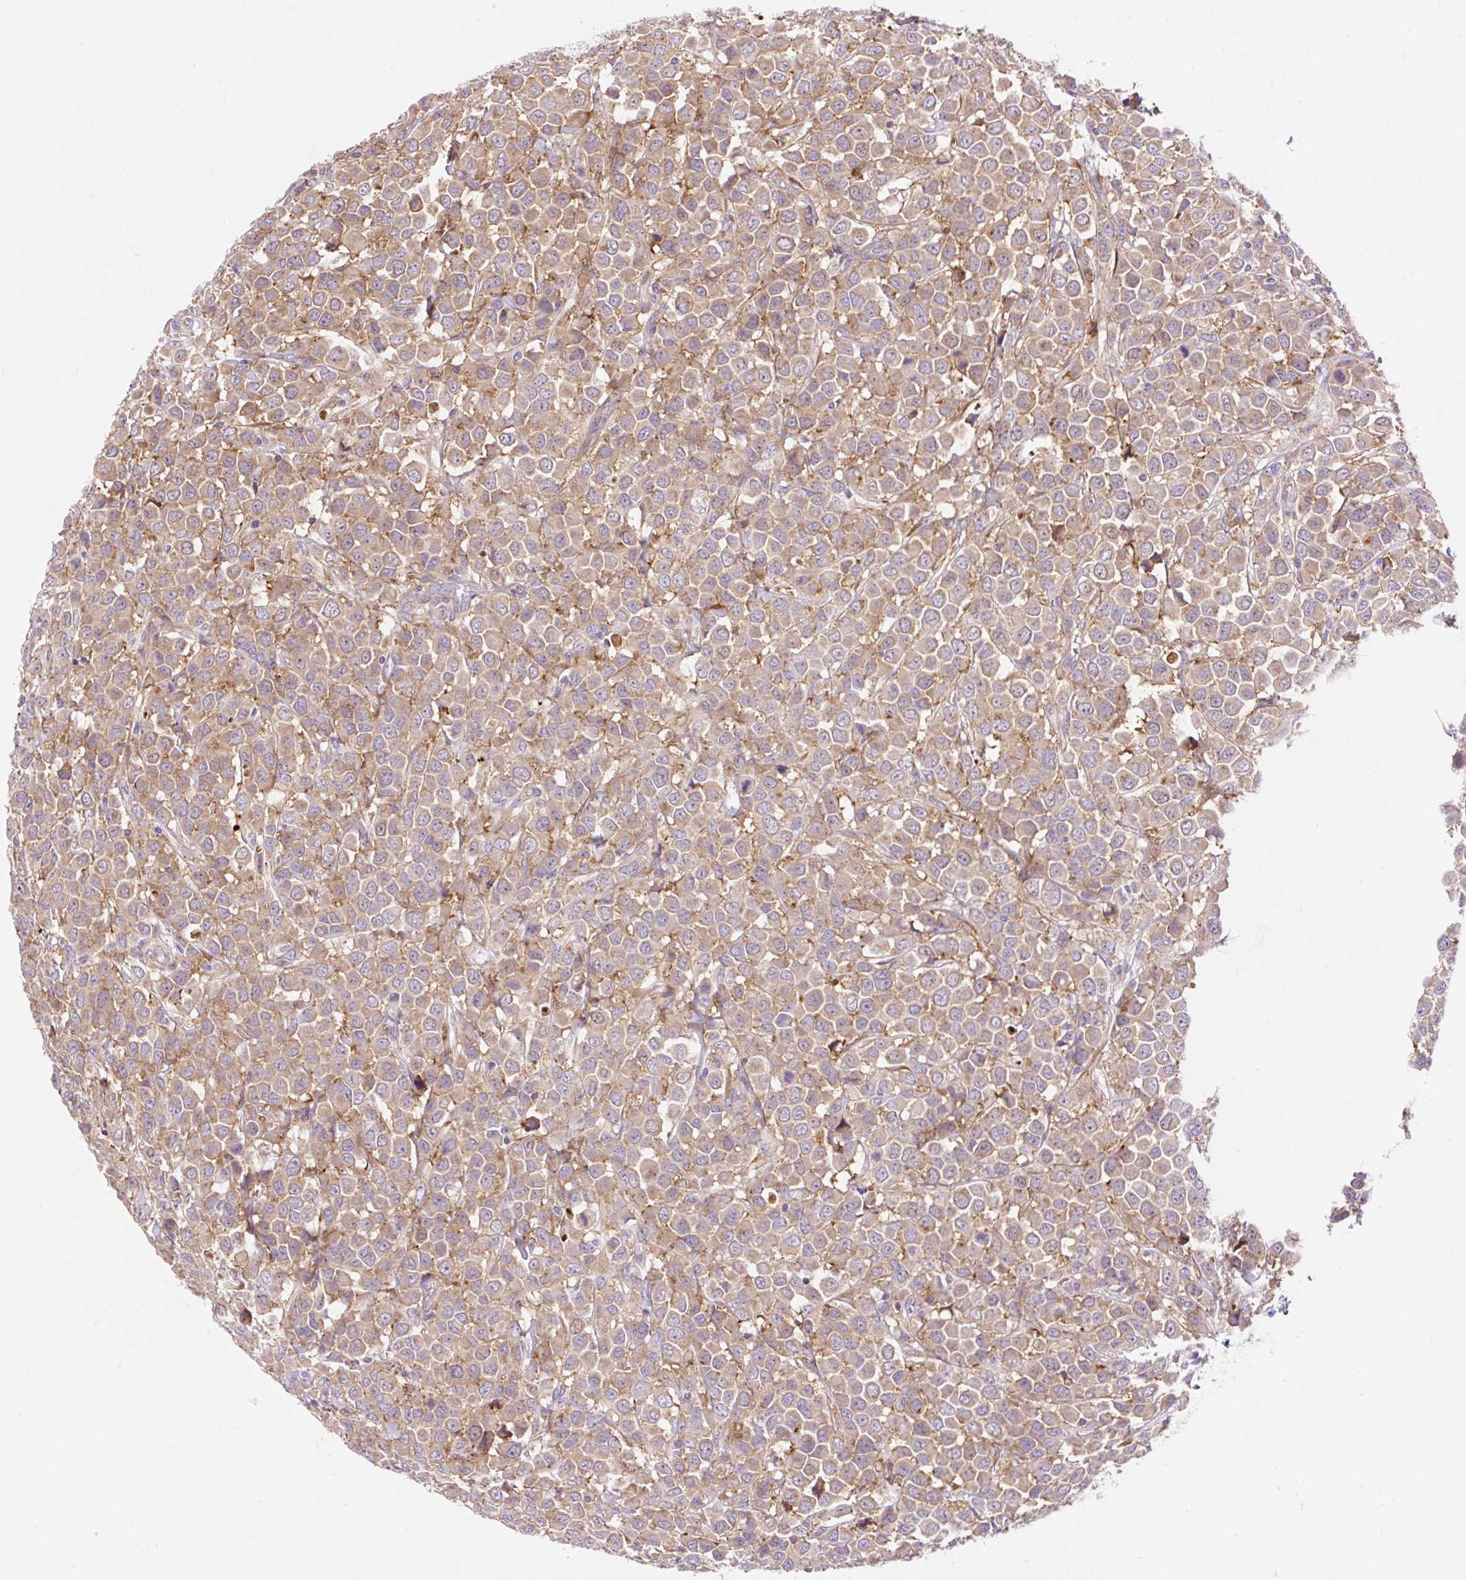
{"staining": {"intensity": "weak", "quantity": ">75%", "location": "cytoplasmic/membranous"}, "tissue": "breast cancer", "cell_type": "Tumor cells", "image_type": "cancer", "snomed": [{"axis": "morphology", "description": "Duct carcinoma"}, {"axis": "topography", "description": "Breast"}], "caption": "Weak cytoplasmic/membranous positivity is seen in approximately >75% of tumor cells in breast cancer (infiltrating ductal carcinoma). The staining is performed using DAB (3,3'-diaminobenzidine) brown chromogen to label protein expression. The nuclei are counter-stained blue using hematoxylin.", "gene": "GPR45", "patient": {"sex": "female", "age": 61}}